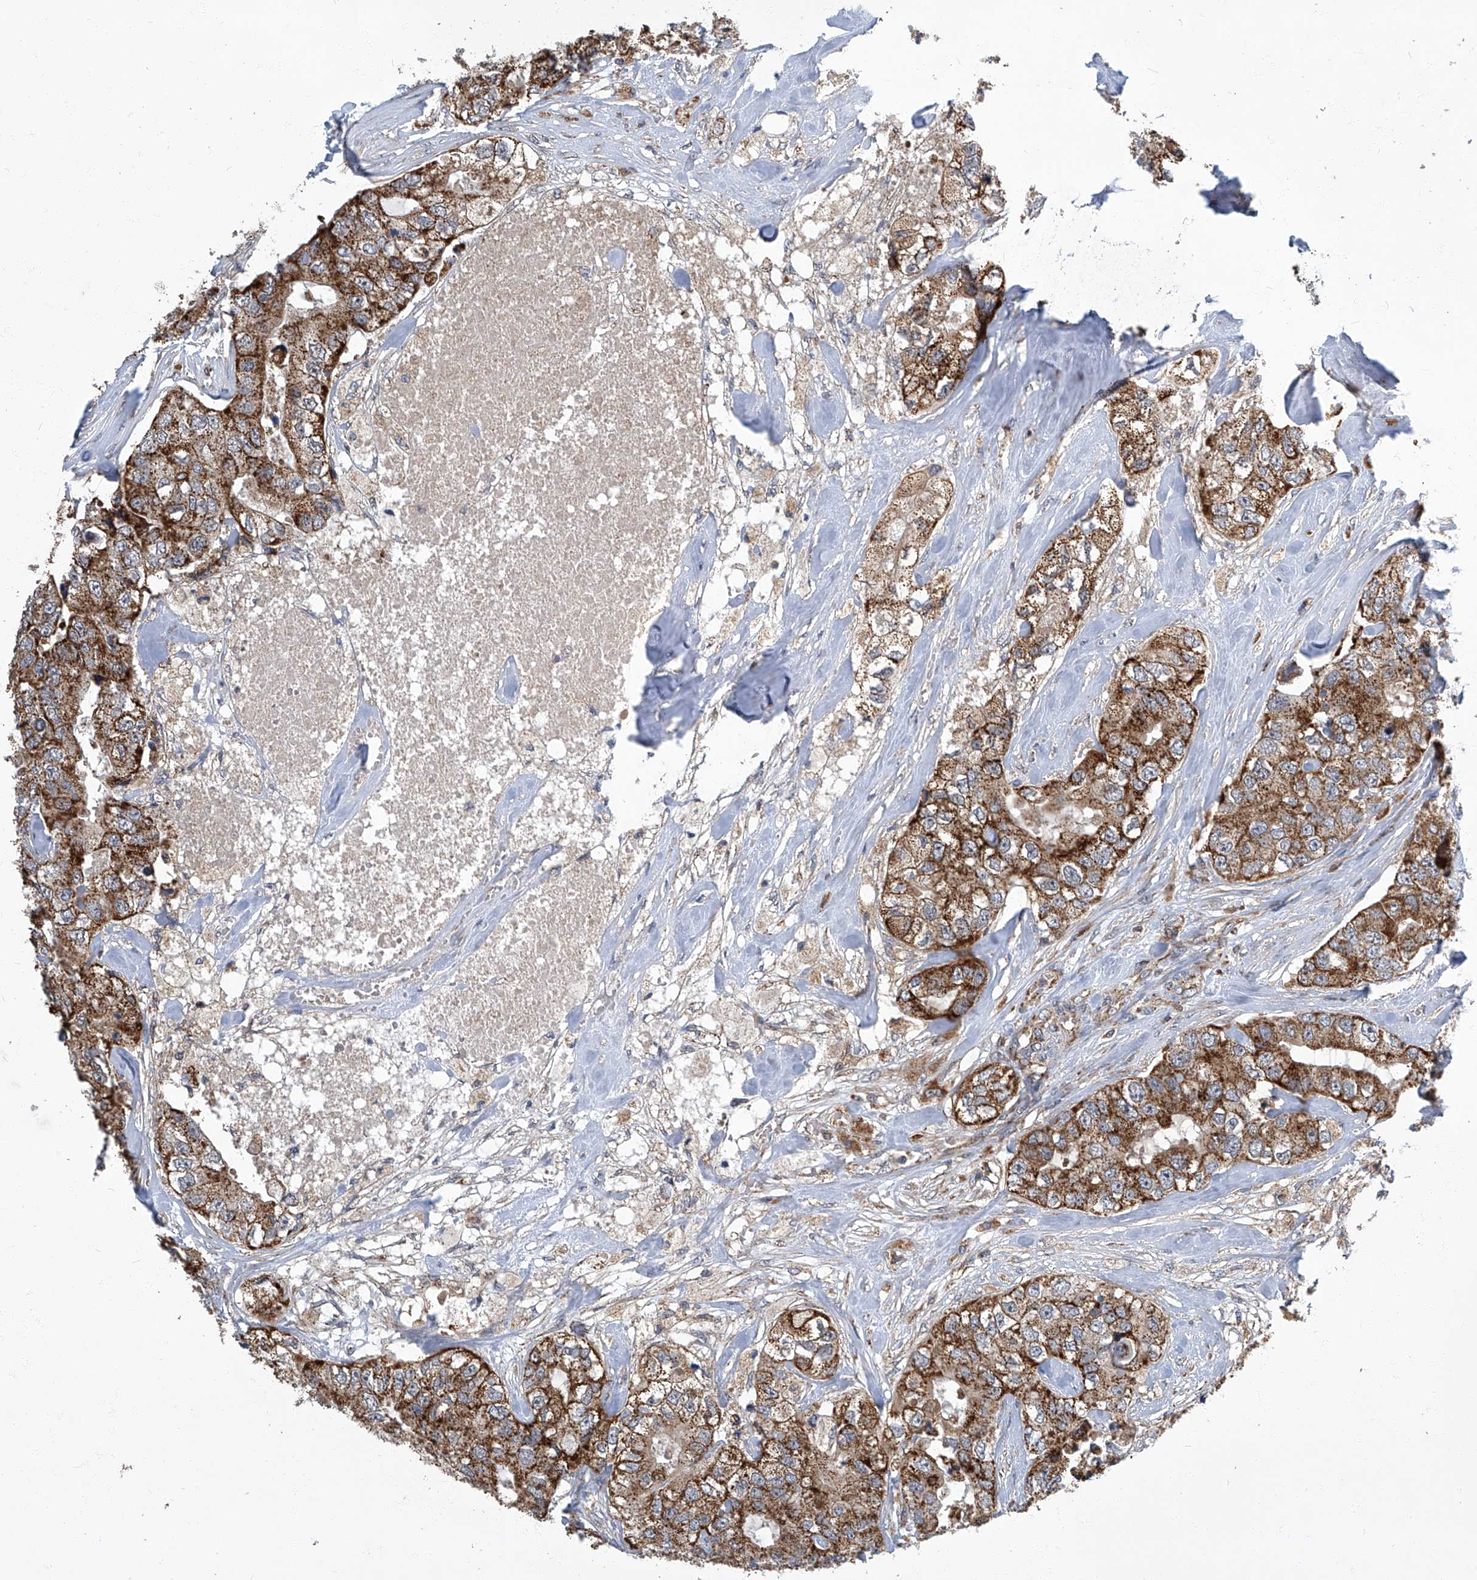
{"staining": {"intensity": "moderate", "quantity": ">75%", "location": "cytoplasmic/membranous"}, "tissue": "breast cancer", "cell_type": "Tumor cells", "image_type": "cancer", "snomed": [{"axis": "morphology", "description": "Duct carcinoma"}, {"axis": "topography", "description": "Breast"}], "caption": "Human breast cancer (intraductal carcinoma) stained with a brown dye displays moderate cytoplasmic/membranous positive staining in about >75% of tumor cells.", "gene": "TNFRSF13B", "patient": {"sex": "female", "age": 62}}